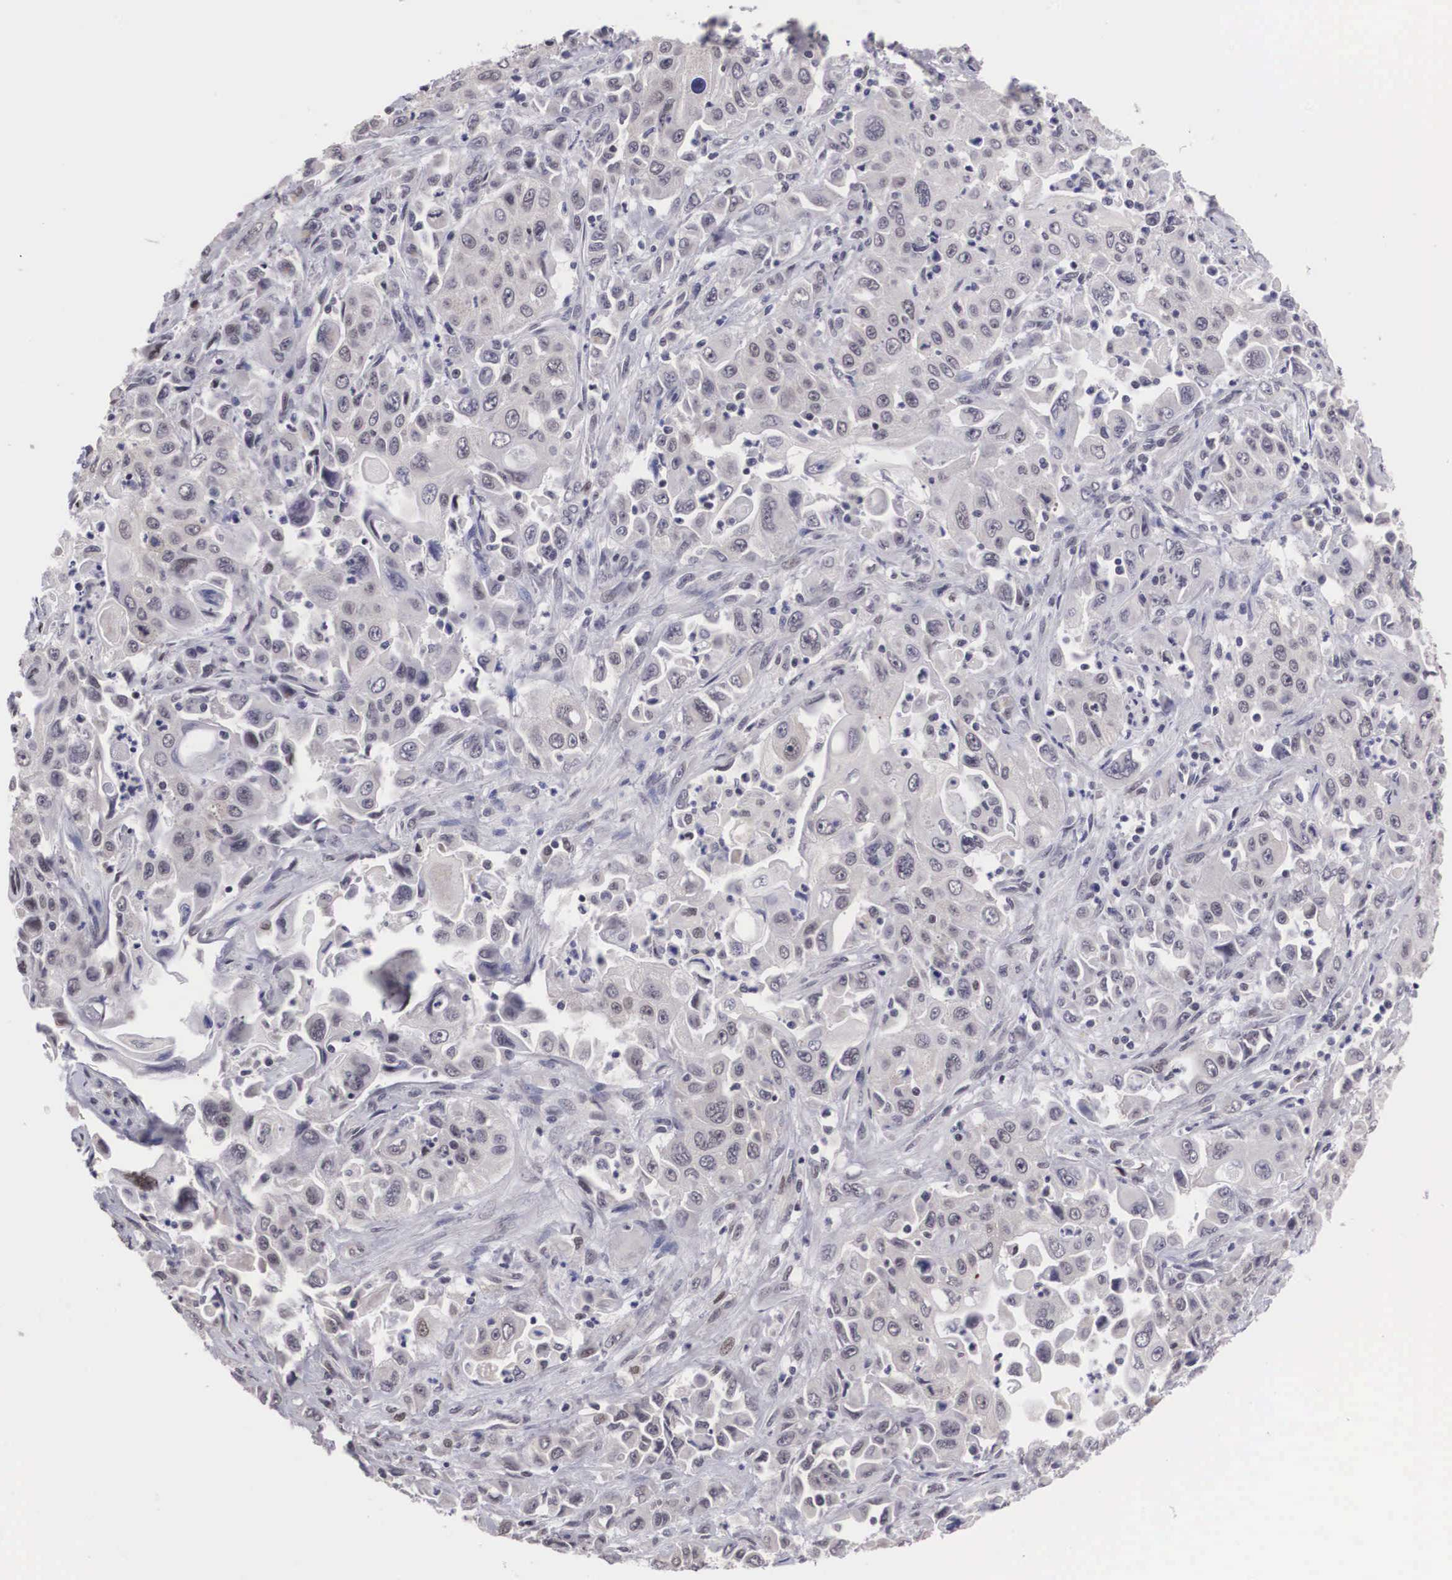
{"staining": {"intensity": "negative", "quantity": "none", "location": "none"}, "tissue": "pancreatic cancer", "cell_type": "Tumor cells", "image_type": "cancer", "snomed": [{"axis": "morphology", "description": "Adenocarcinoma, NOS"}, {"axis": "topography", "description": "Pancreas"}], "caption": "Immunohistochemistry (IHC) of pancreatic cancer (adenocarcinoma) displays no positivity in tumor cells.", "gene": "MORC2", "patient": {"sex": "male", "age": 70}}